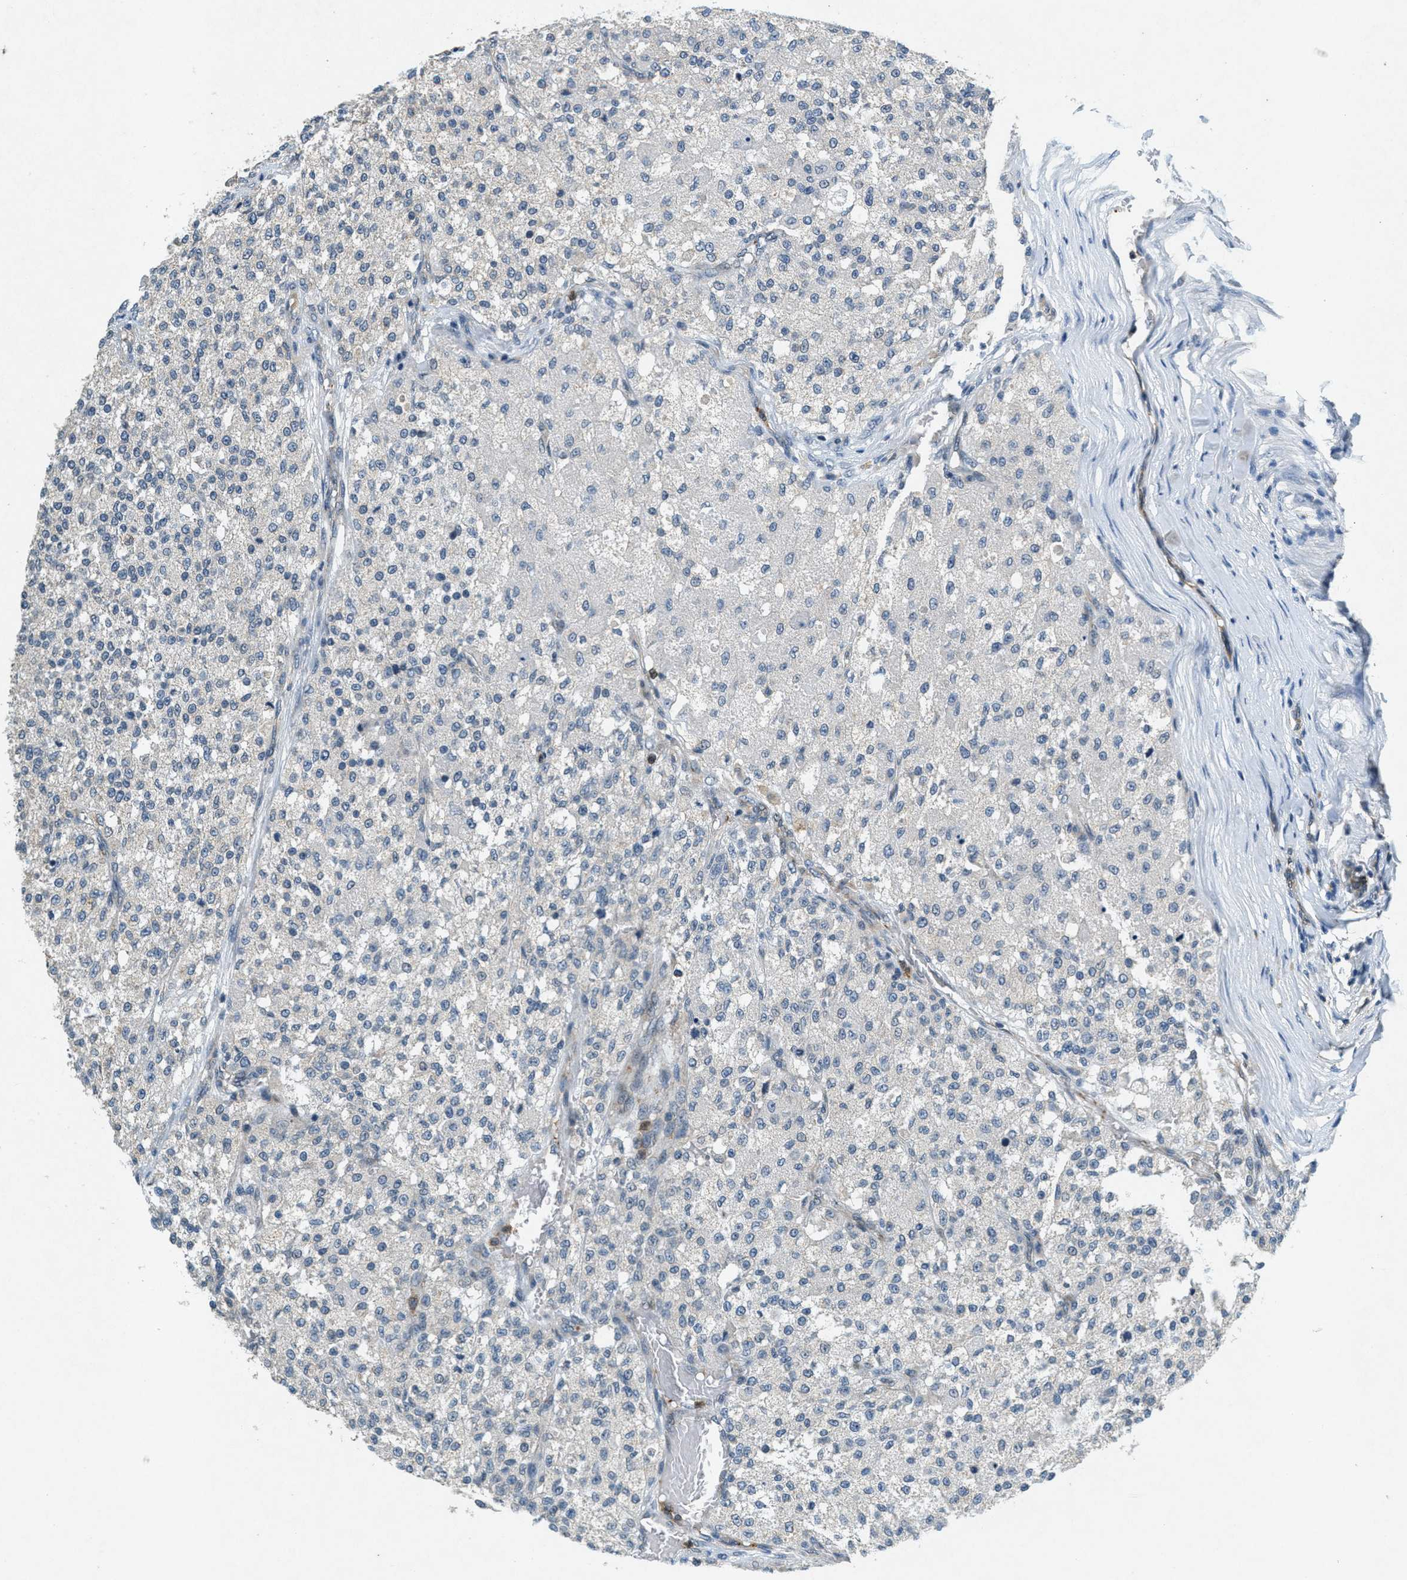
{"staining": {"intensity": "negative", "quantity": "none", "location": "none"}, "tissue": "testis cancer", "cell_type": "Tumor cells", "image_type": "cancer", "snomed": [{"axis": "morphology", "description": "Seminoma, NOS"}, {"axis": "topography", "description": "Testis"}], "caption": "Tumor cells show no significant expression in testis cancer (seminoma).", "gene": "RAB3D", "patient": {"sex": "male", "age": 59}}